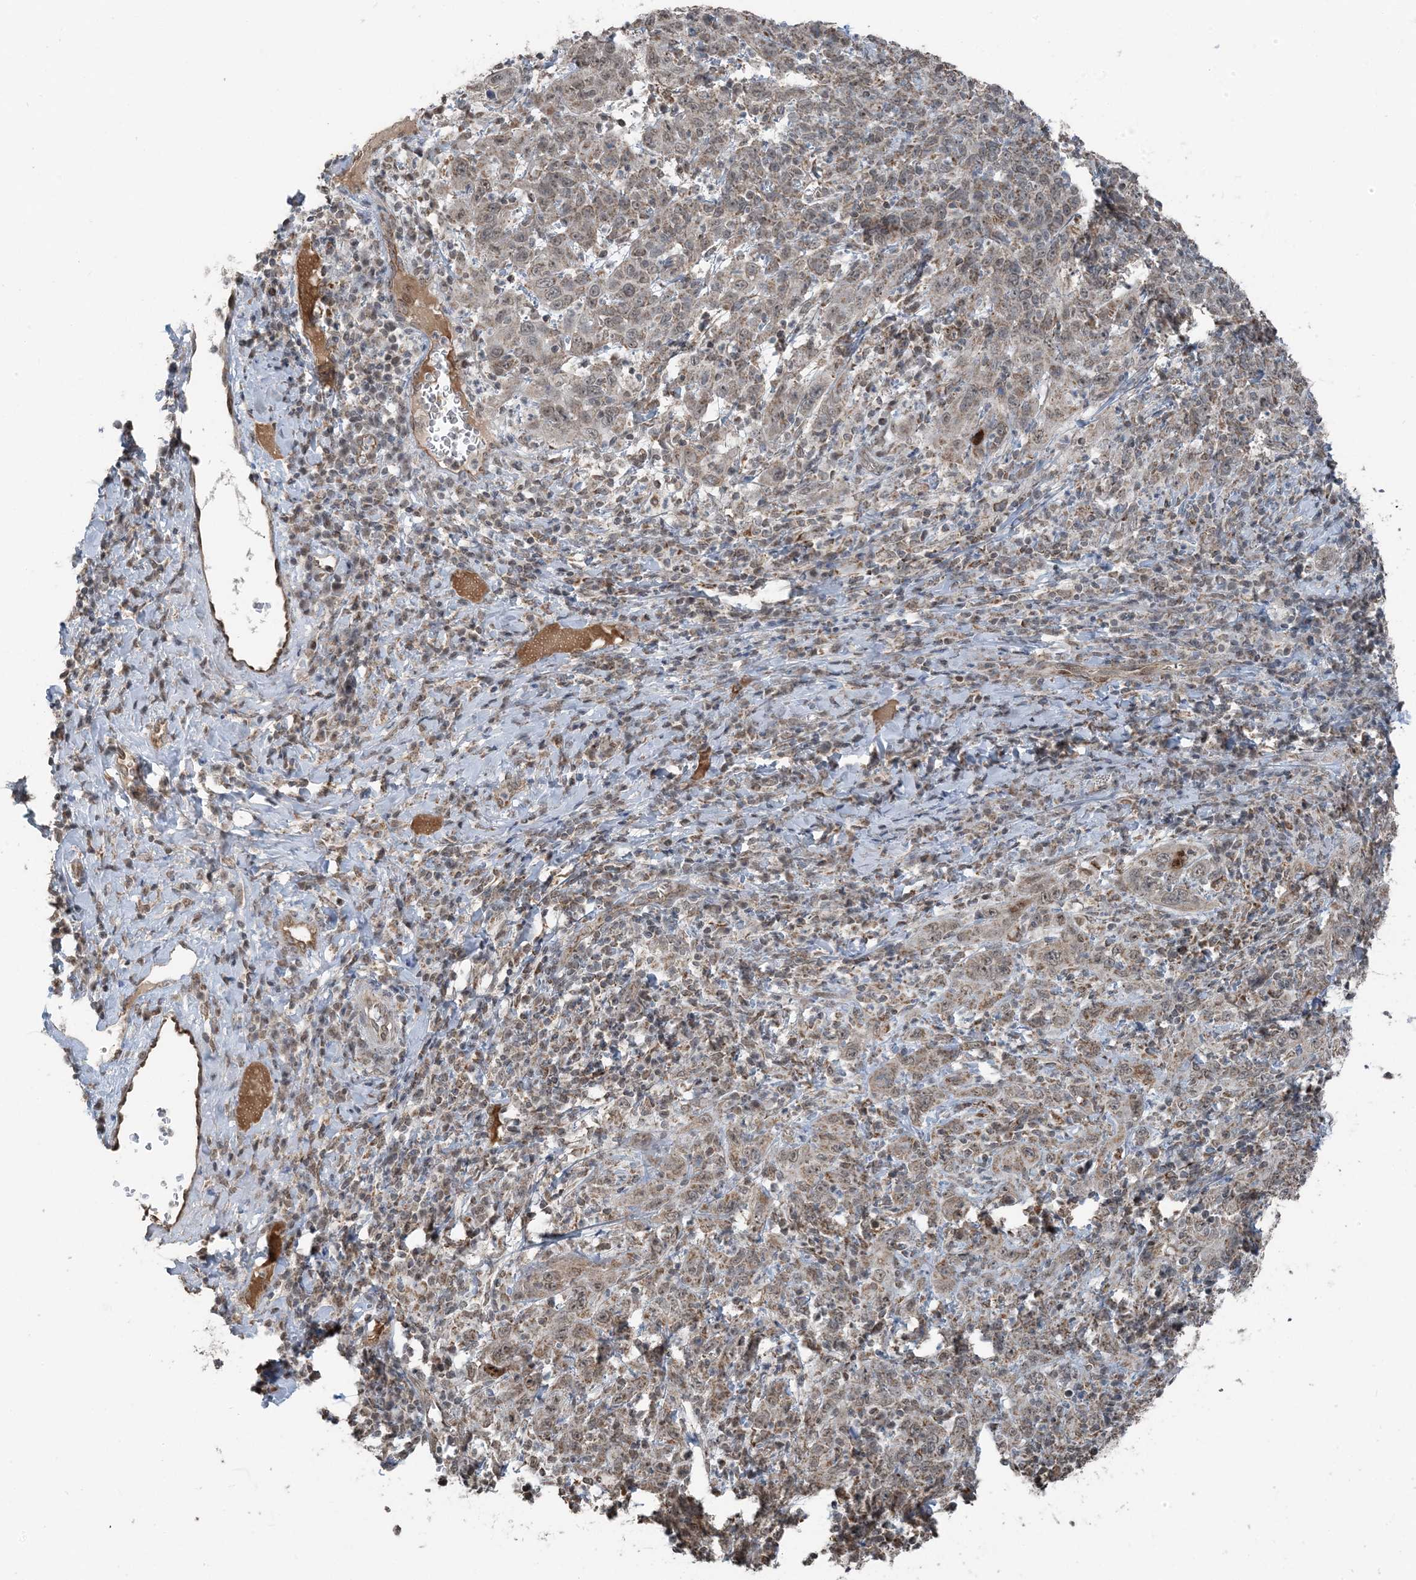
{"staining": {"intensity": "weak", "quantity": ">75%", "location": "cytoplasmic/membranous,nuclear"}, "tissue": "cervical cancer", "cell_type": "Tumor cells", "image_type": "cancer", "snomed": [{"axis": "morphology", "description": "Squamous cell carcinoma, NOS"}, {"axis": "topography", "description": "Cervix"}], "caption": "Cervical cancer (squamous cell carcinoma) was stained to show a protein in brown. There is low levels of weak cytoplasmic/membranous and nuclear positivity in about >75% of tumor cells.", "gene": "PILRB", "patient": {"sex": "female", "age": 46}}